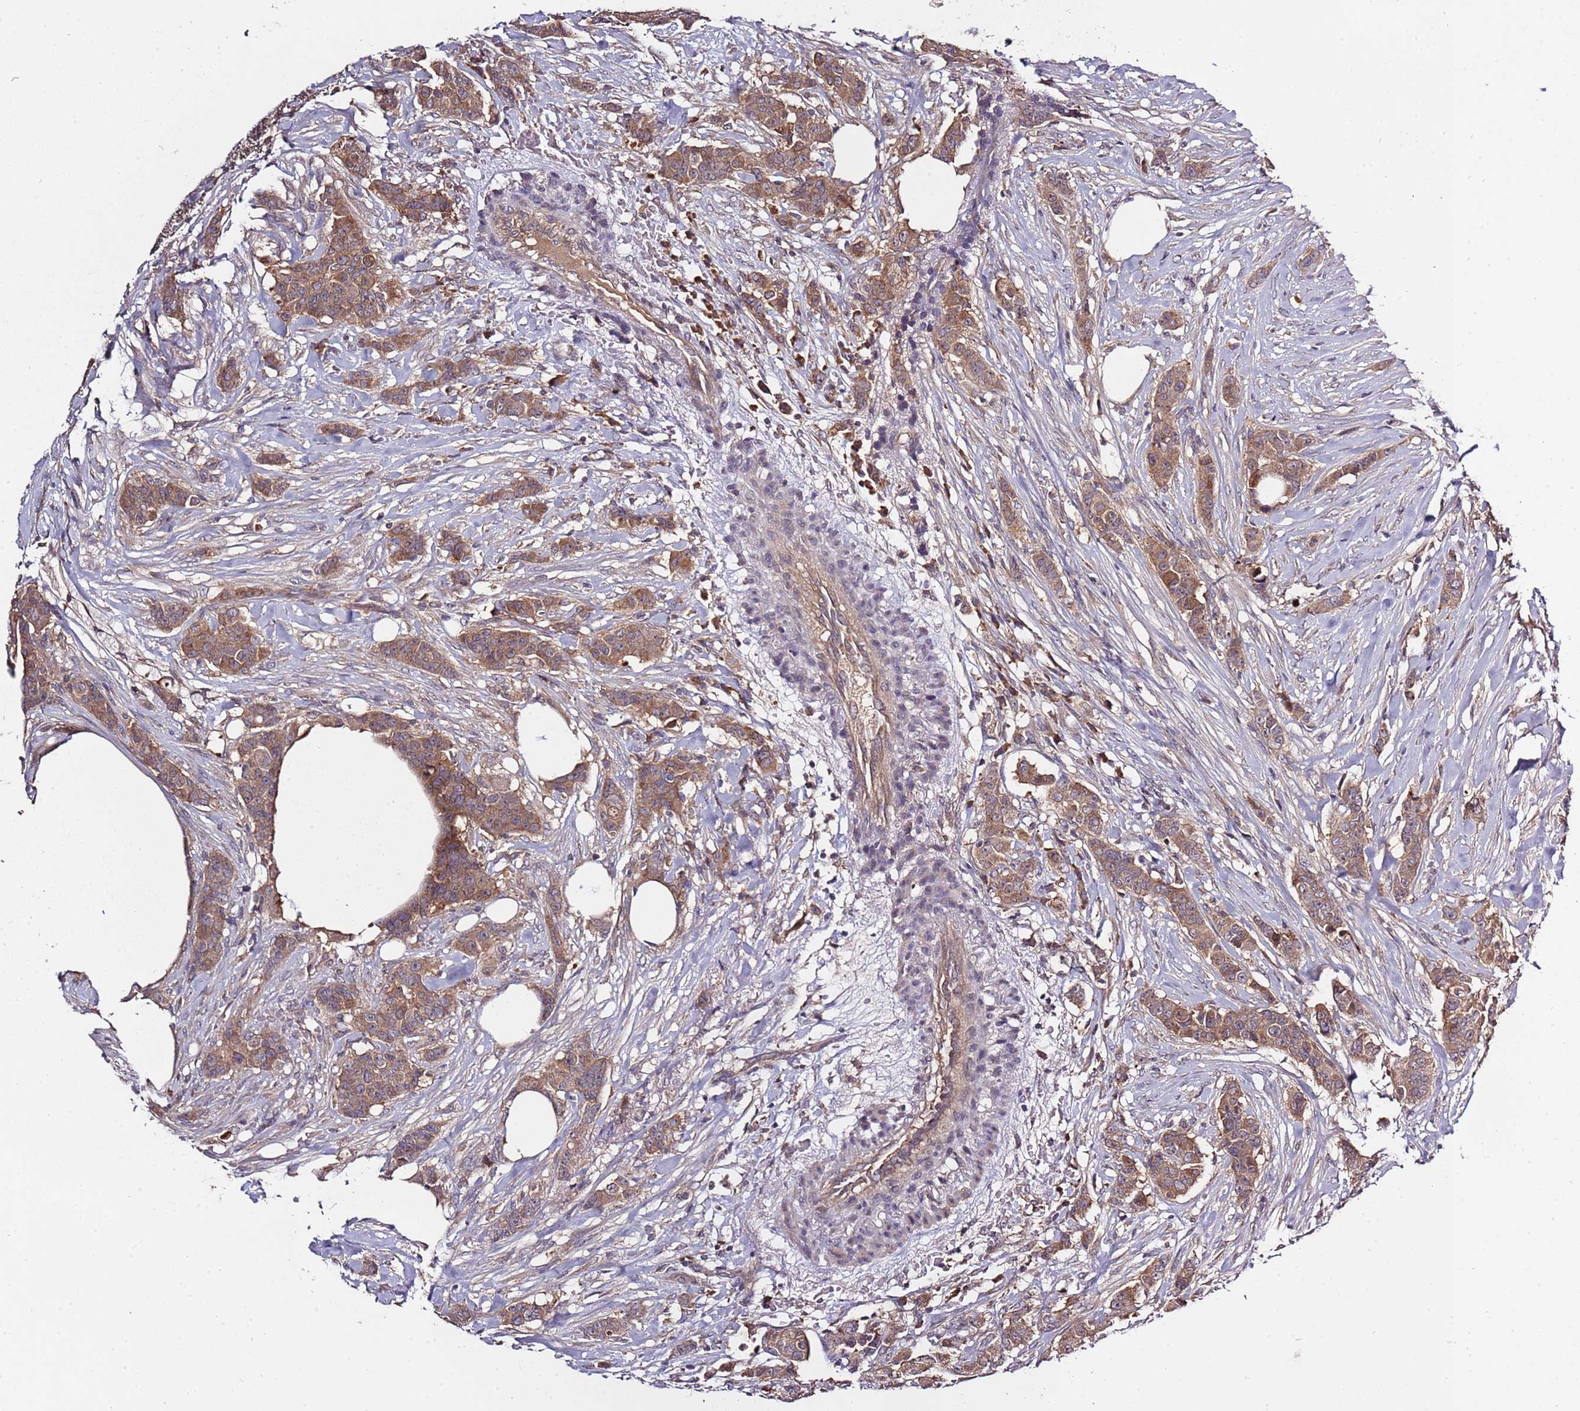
{"staining": {"intensity": "moderate", "quantity": ">75%", "location": "cytoplasmic/membranous"}, "tissue": "breast cancer", "cell_type": "Tumor cells", "image_type": "cancer", "snomed": [{"axis": "morphology", "description": "Duct carcinoma"}, {"axis": "topography", "description": "Breast"}], "caption": "Immunohistochemical staining of human intraductal carcinoma (breast) demonstrates medium levels of moderate cytoplasmic/membranous protein positivity in about >75% of tumor cells.", "gene": "USP32", "patient": {"sex": "female", "age": 40}}